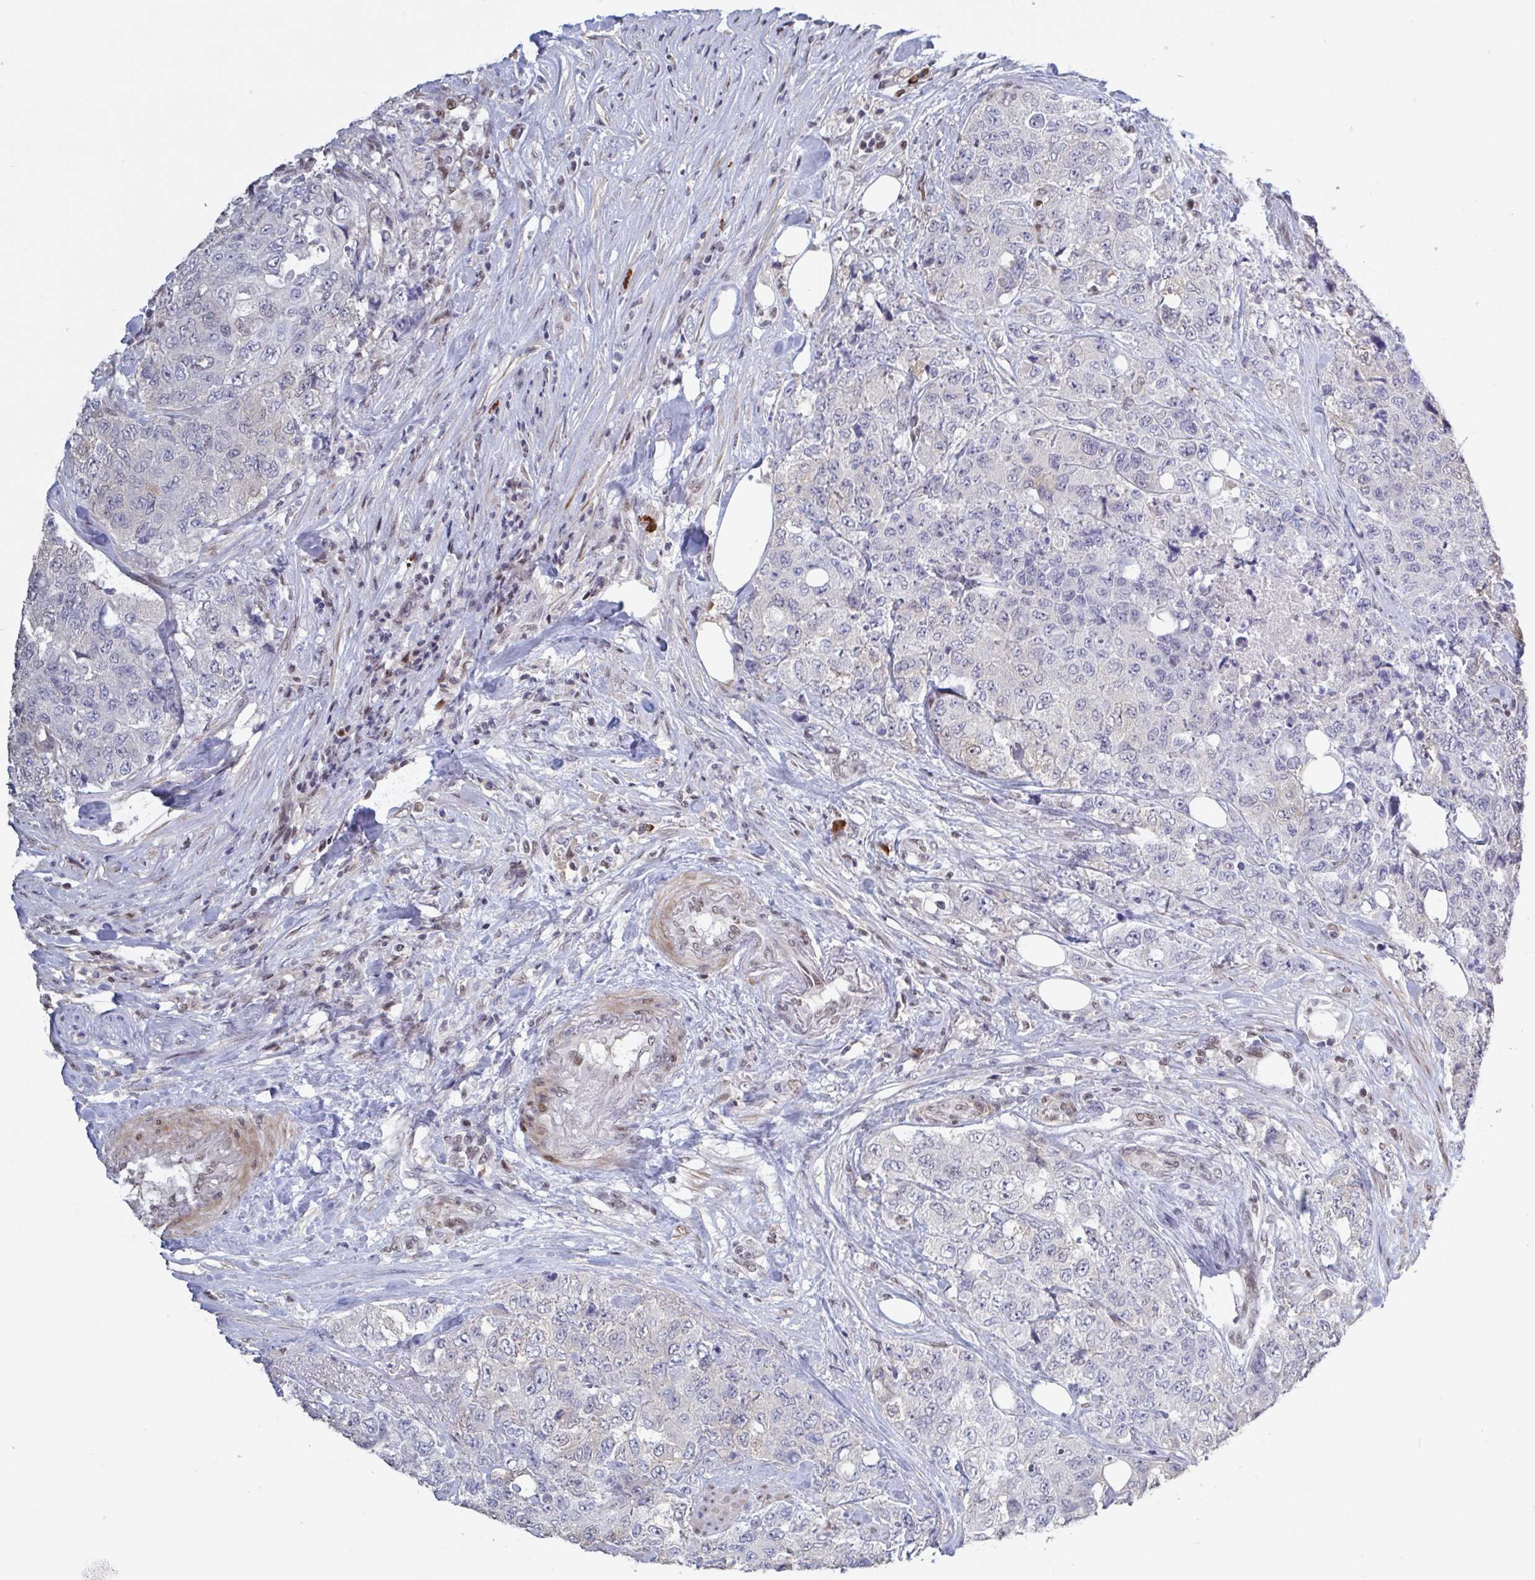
{"staining": {"intensity": "negative", "quantity": "none", "location": "none"}, "tissue": "urothelial cancer", "cell_type": "Tumor cells", "image_type": "cancer", "snomed": [{"axis": "morphology", "description": "Urothelial carcinoma, High grade"}, {"axis": "topography", "description": "Urinary bladder"}], "caption": "Protein analysis of urothelial cancer shows no significant positivity in tumor cells.", "gene": "BCL7B", "patient": {"sex": "female", "age": 78}}